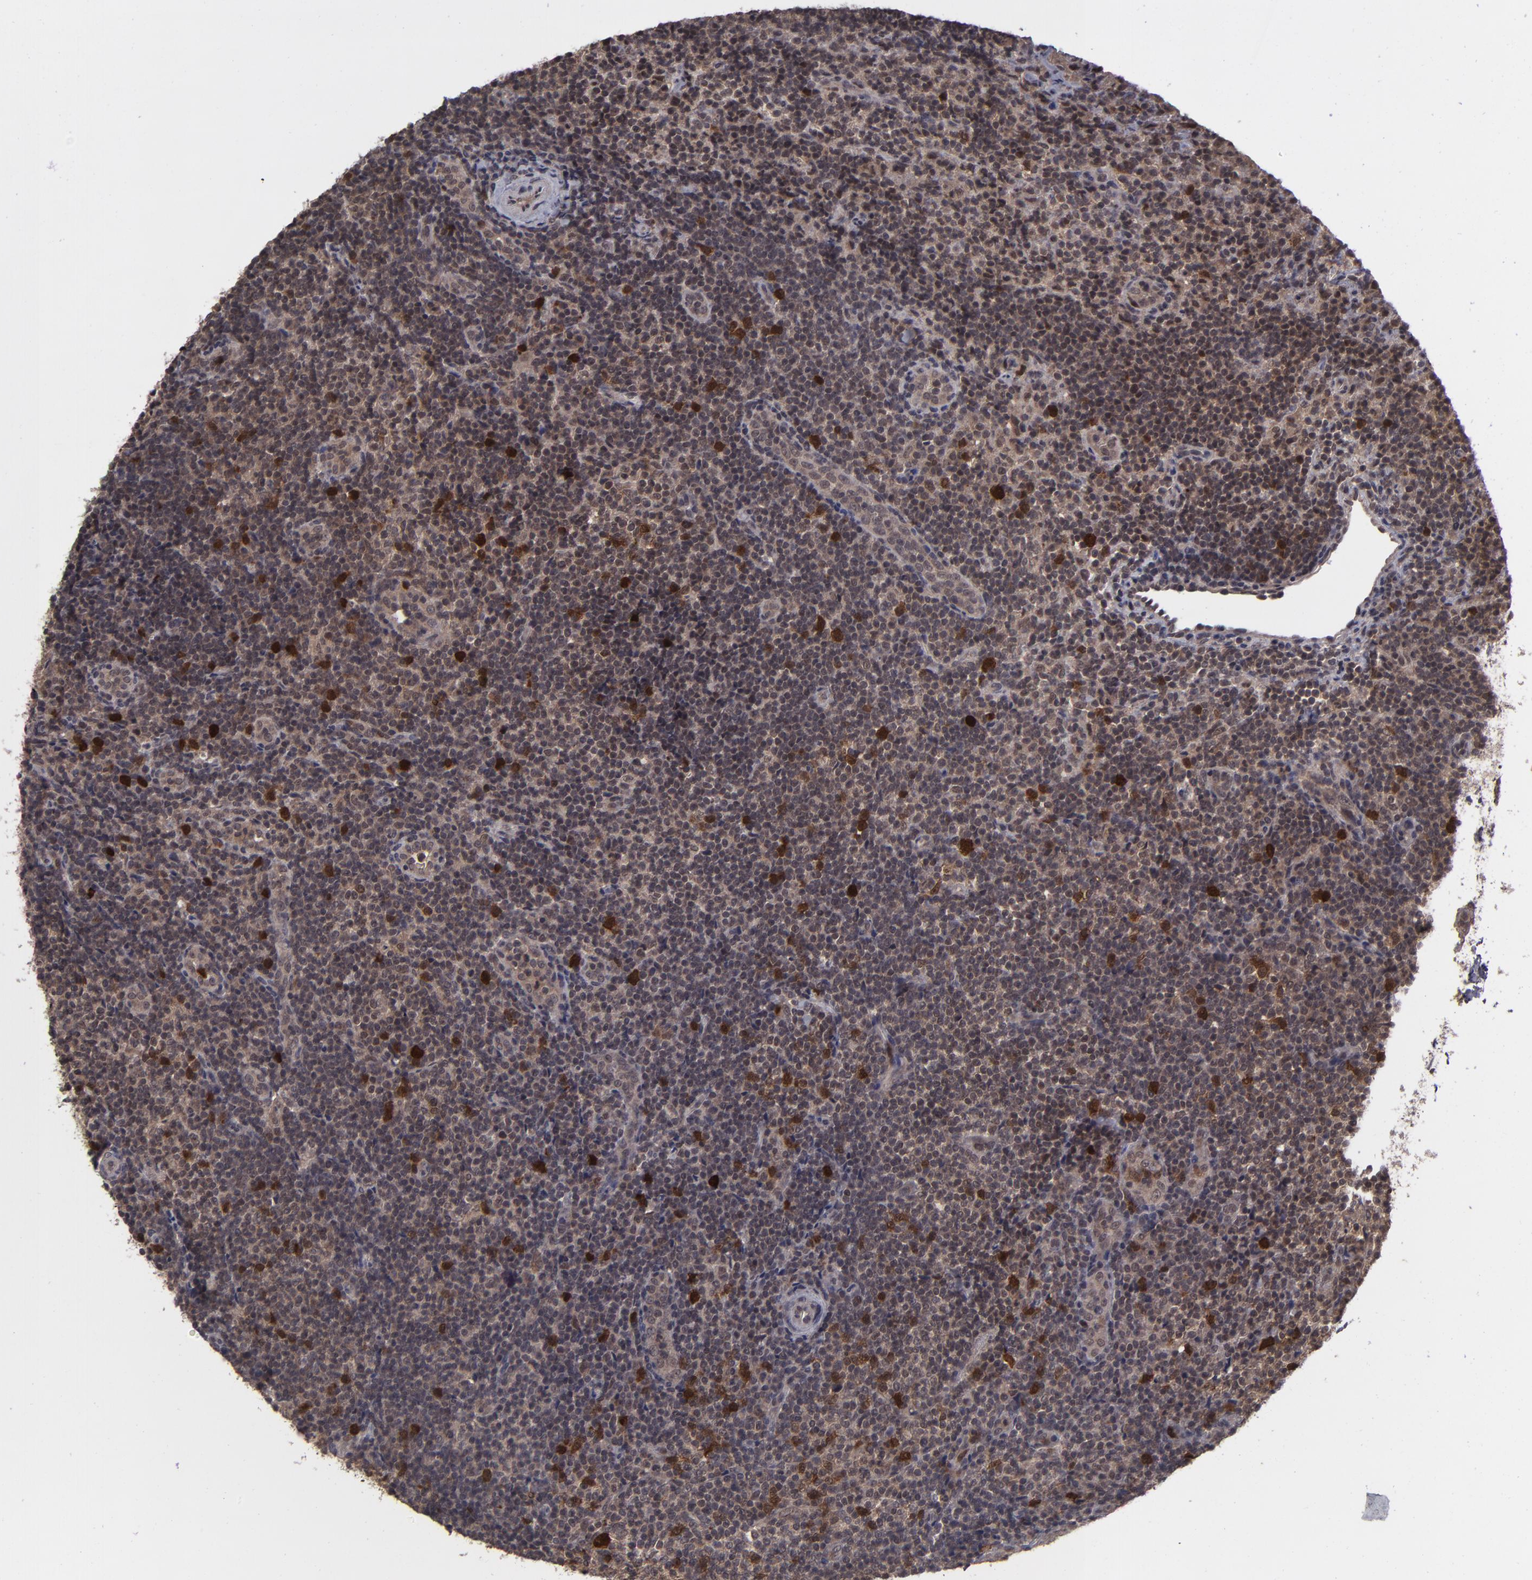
{"staining": {"intensity": "moderate", "quantity": ">75%", "location": "cytoplasmic/membranous,nuclear"}, "tissue": "lymphoma", "cell_type": "Tumor cells", "image_type": "cancer", "snomed": [{"axis": "morphology", "description": "Malignant lymphoma, non-Hodgkin's type, Low grade"}, {"axis": "topography", "description": "Lymph node"}], "caption": "Immunohistochemical staining of human low-grade malignant lymphoma, non-Hodgkin's type reveals medium levels of moderate cytoplasmic/membranous and nuclear positivity in about >75% of tumor cells. Using DAB (3,3'-diaminobenzidine) (brown) and hematoxylin (blue) stains, captured at high magnification using brightfield microscopy.", "gene": "TYMS", "patient": {"sex": "female", "age": 76}}